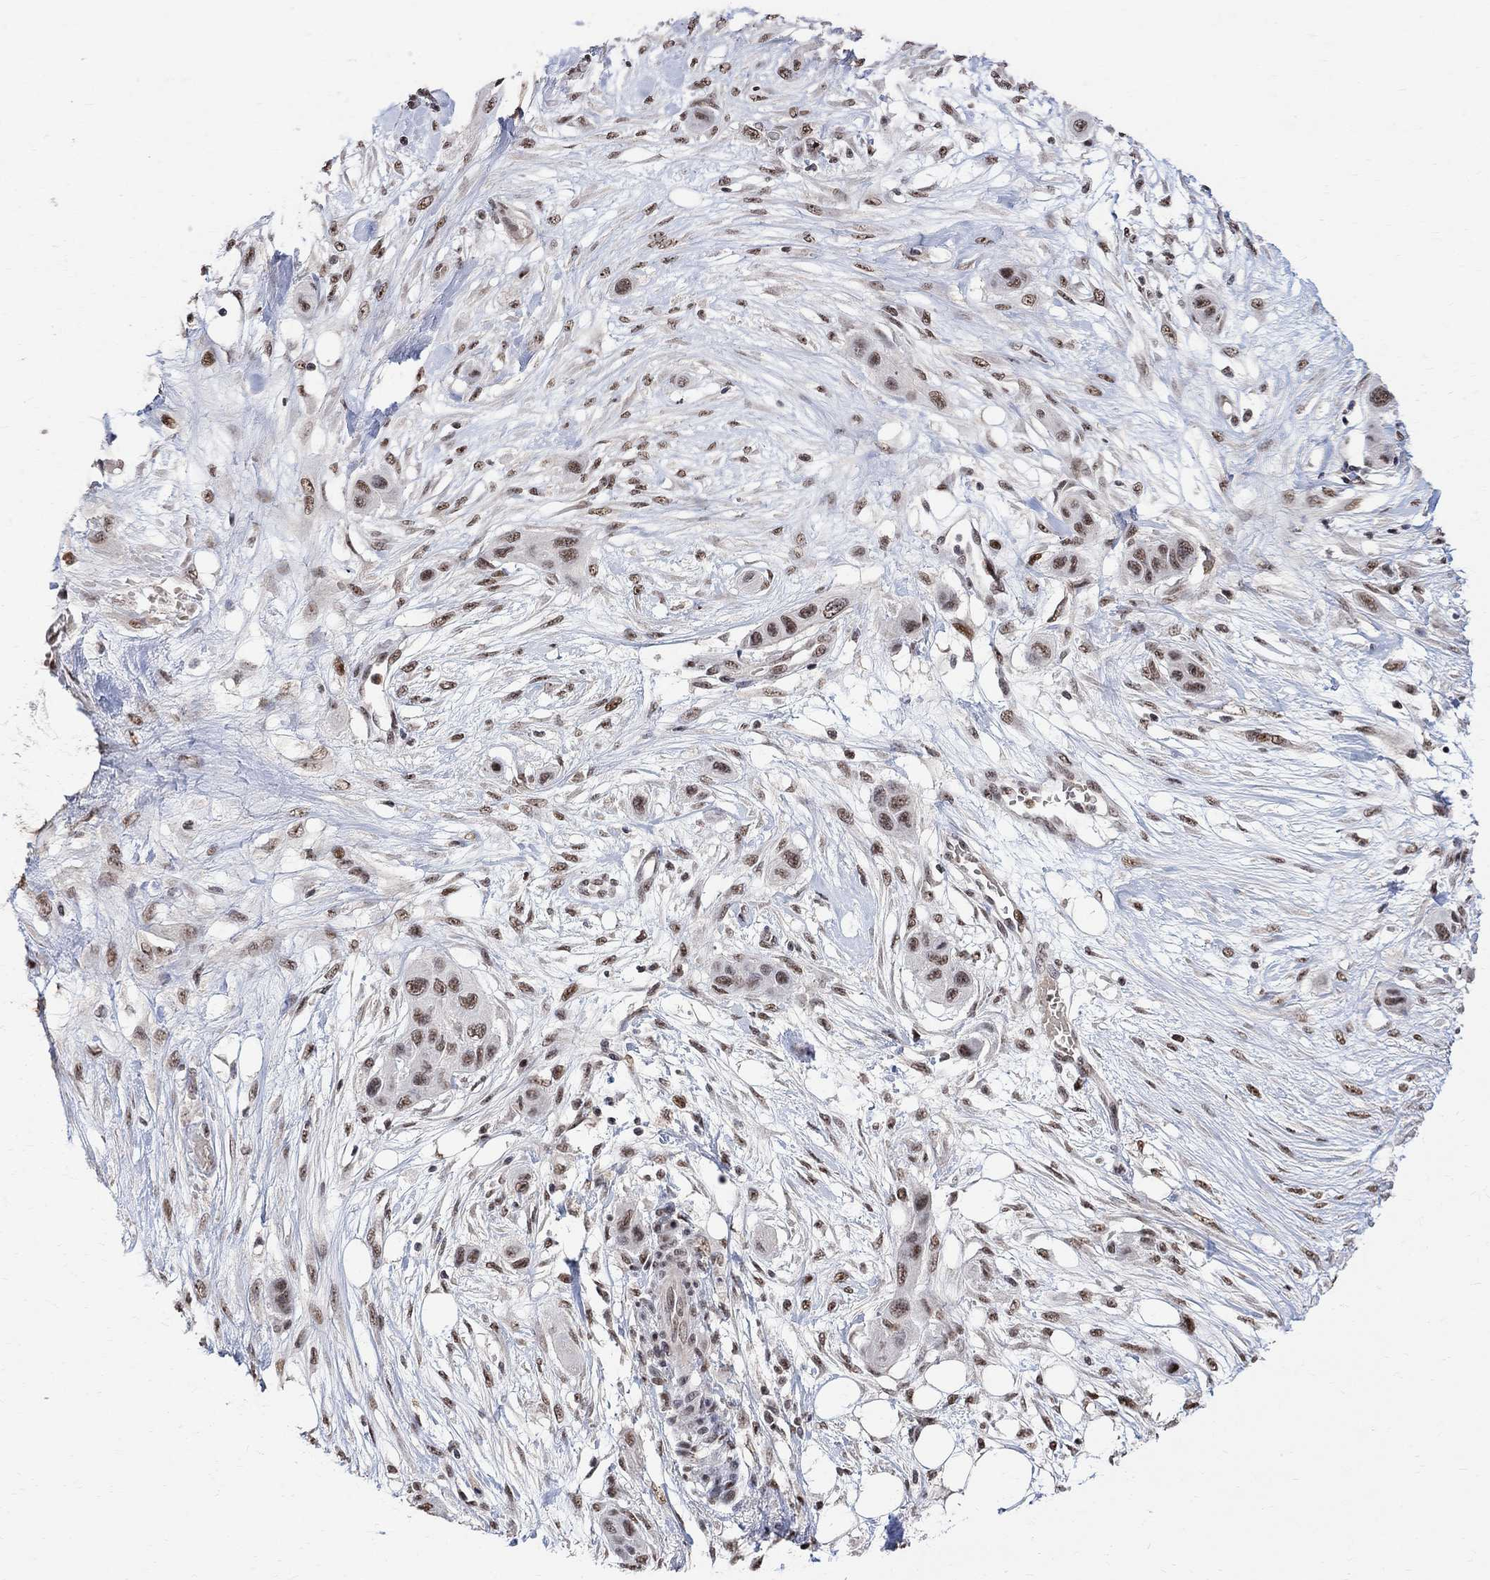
{"staining": {"intensity": "weak", "quantity": ">75%", "location": "nuclear"}, "tissue": "skin cancer", "cell_type": "Tumor cells", "image_type": "cancer", "snomed": [{"axis": "morphology", "description": "Squamous cell carcinoma, NOS"}, {"axis": "topography", "description": "Skin"}], "caption": "A high-resolution histopathology image shows immunohistochemistry (IHC) staining of skin squamous cell carcinoma, which exhibits weak nuclear staining in approximately >75% of tumor cells.", "gene": "E4F1", "patient": {"sex": "male", "age": 79}}